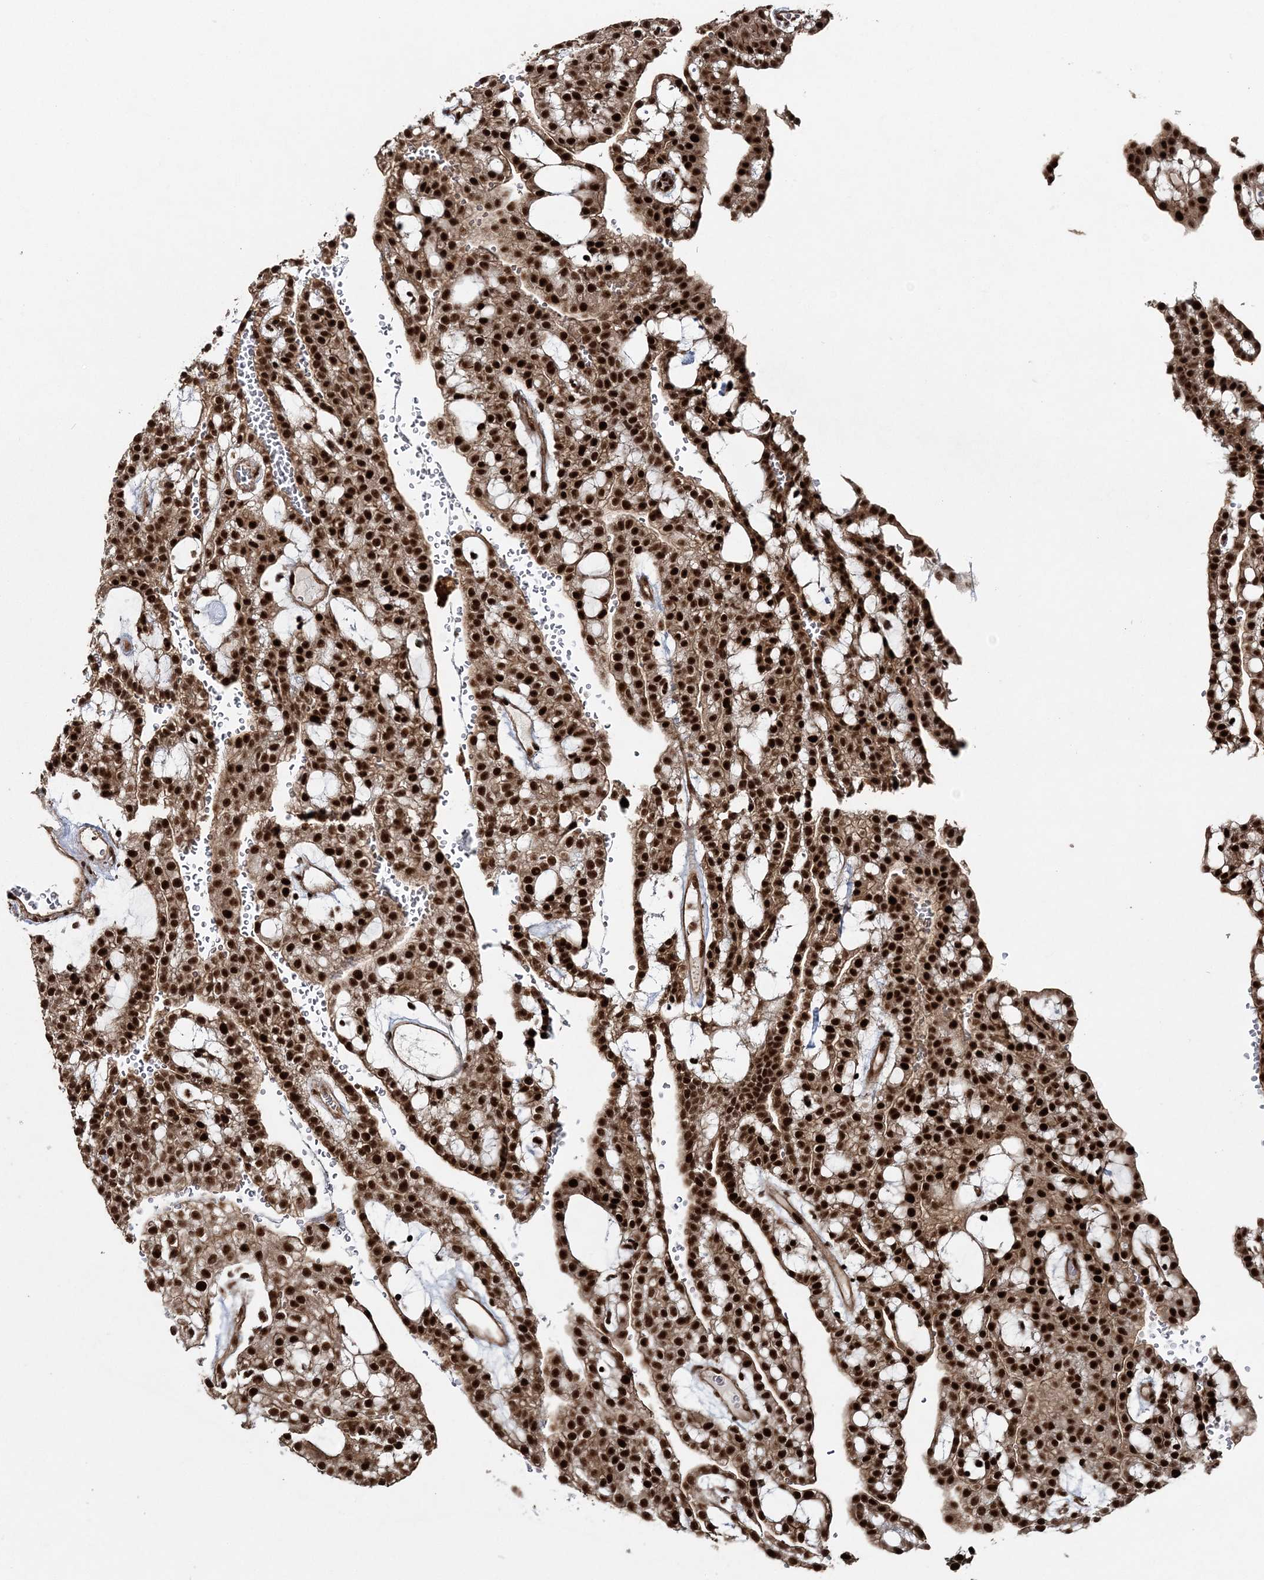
{"staining": {"intensity": "strong", "quantity": ">75%", "location": "nuclear"}, "tissue": "renal cancer", "cell_type": "Tumor cells", "image_type": "cancer", "snomed": [{"axis": "morphology", "description": "Adenocarcinoma, NOS"}, {"axis": "topography", "description": "Kidney"}], "caption": "An image showing strong nuclear staining in approximately >75% of tumor cells in adenocarcinoma (renal), as visualized by brown immunohistochemical staining.", "gene": "EXOSC8", "patient": {"sex": "male", "age": 63}}